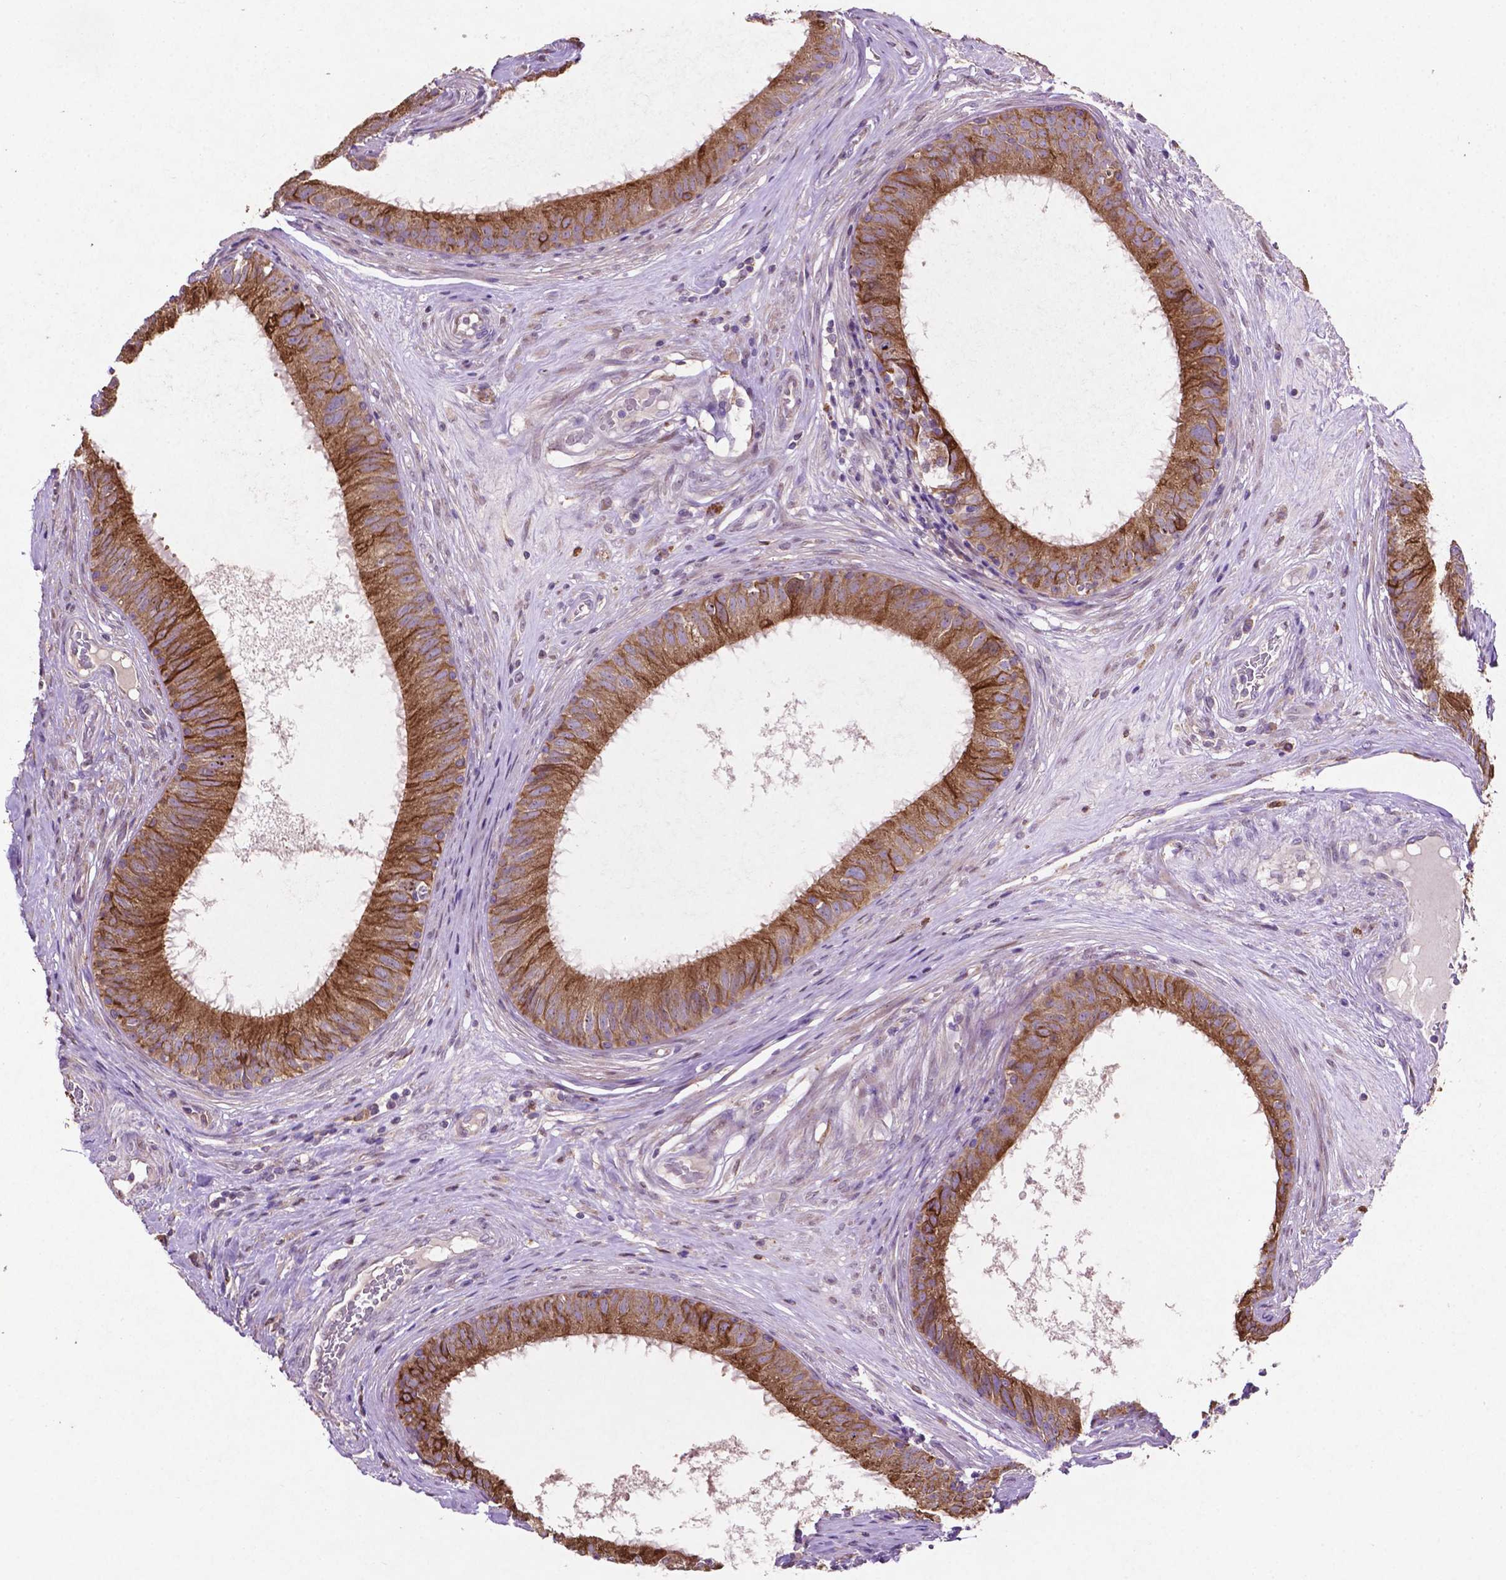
{"staining": {"intensity": "strong", "quantity": ">75%", "location": "cytoplasmic/membranous"}, "tissue": "epididymis", "cell_type": "Glandular cells", "image_type": "normal", "snomed": [{"axis": "morphology", "description": "Normal tissue, NOS"}, {"axis": "topography", "description": "Epididymis"}], "caption": "Protein analysis of unremarkable epididymis exhibits strong cytoplasmic/membranous positivity in approximately >75% of glandular cells.", "gene": "MBTPS1", "patient": {"sex": "male", "age": 59}}